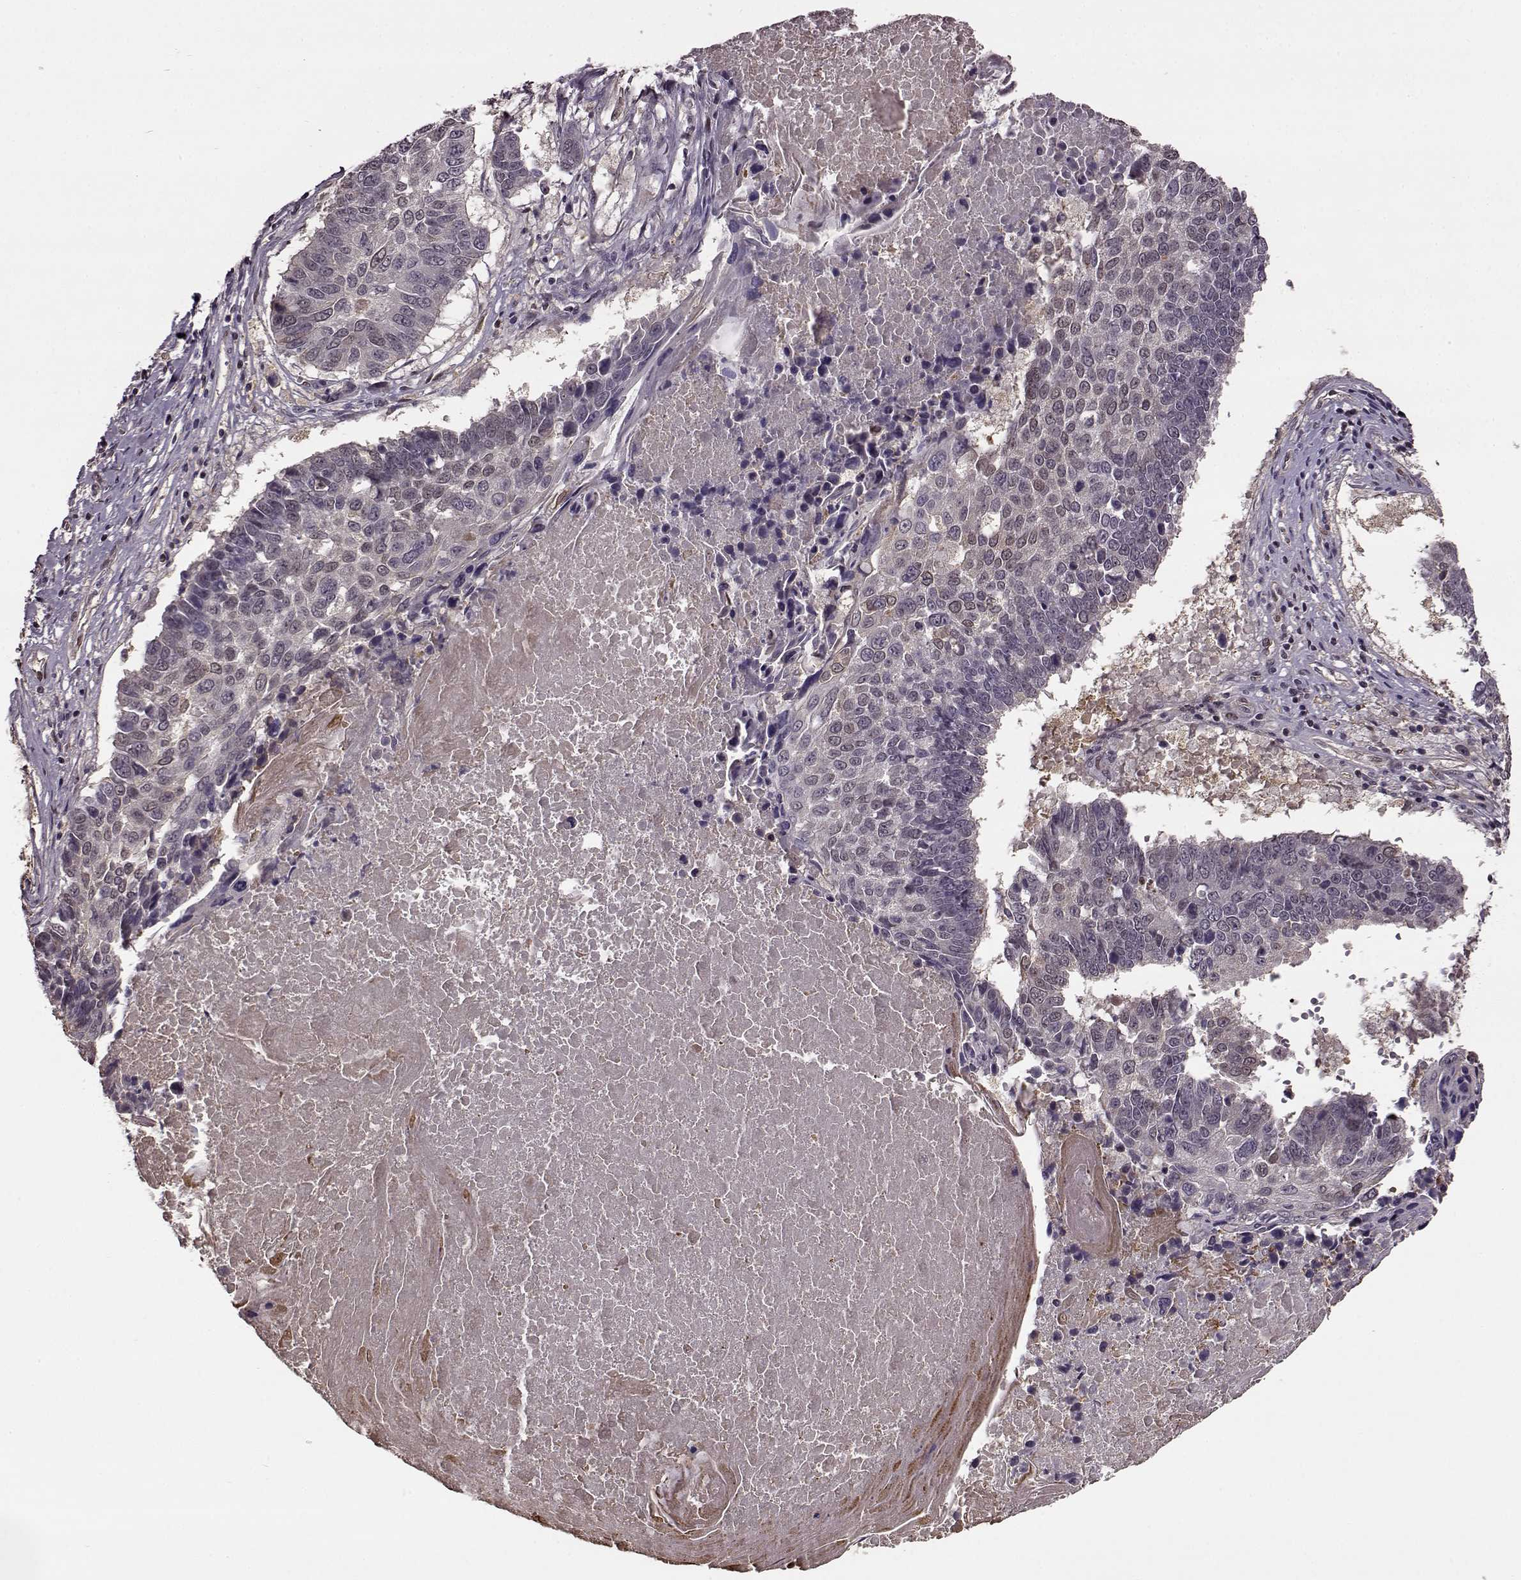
{"staining": {"intensity": "weak", "quantity": "<25%", "location": "nuclear"}, "tissue": "lung cancer", "cell_type": "Tumor cells", "image_type": "cancer", "snomed": [{"axis": "morphology", "description": "Squamous cell carcinoma, NOS"}, {"axis": "topography", "description": "Lung"}], "caption": "Human squamous cell carcinoma (lung) stained for a protein using immunohistochemistry shows no positivity in tumor cells.", "gene": "FTO", "patient": {"sex": "male", "age": 73}}